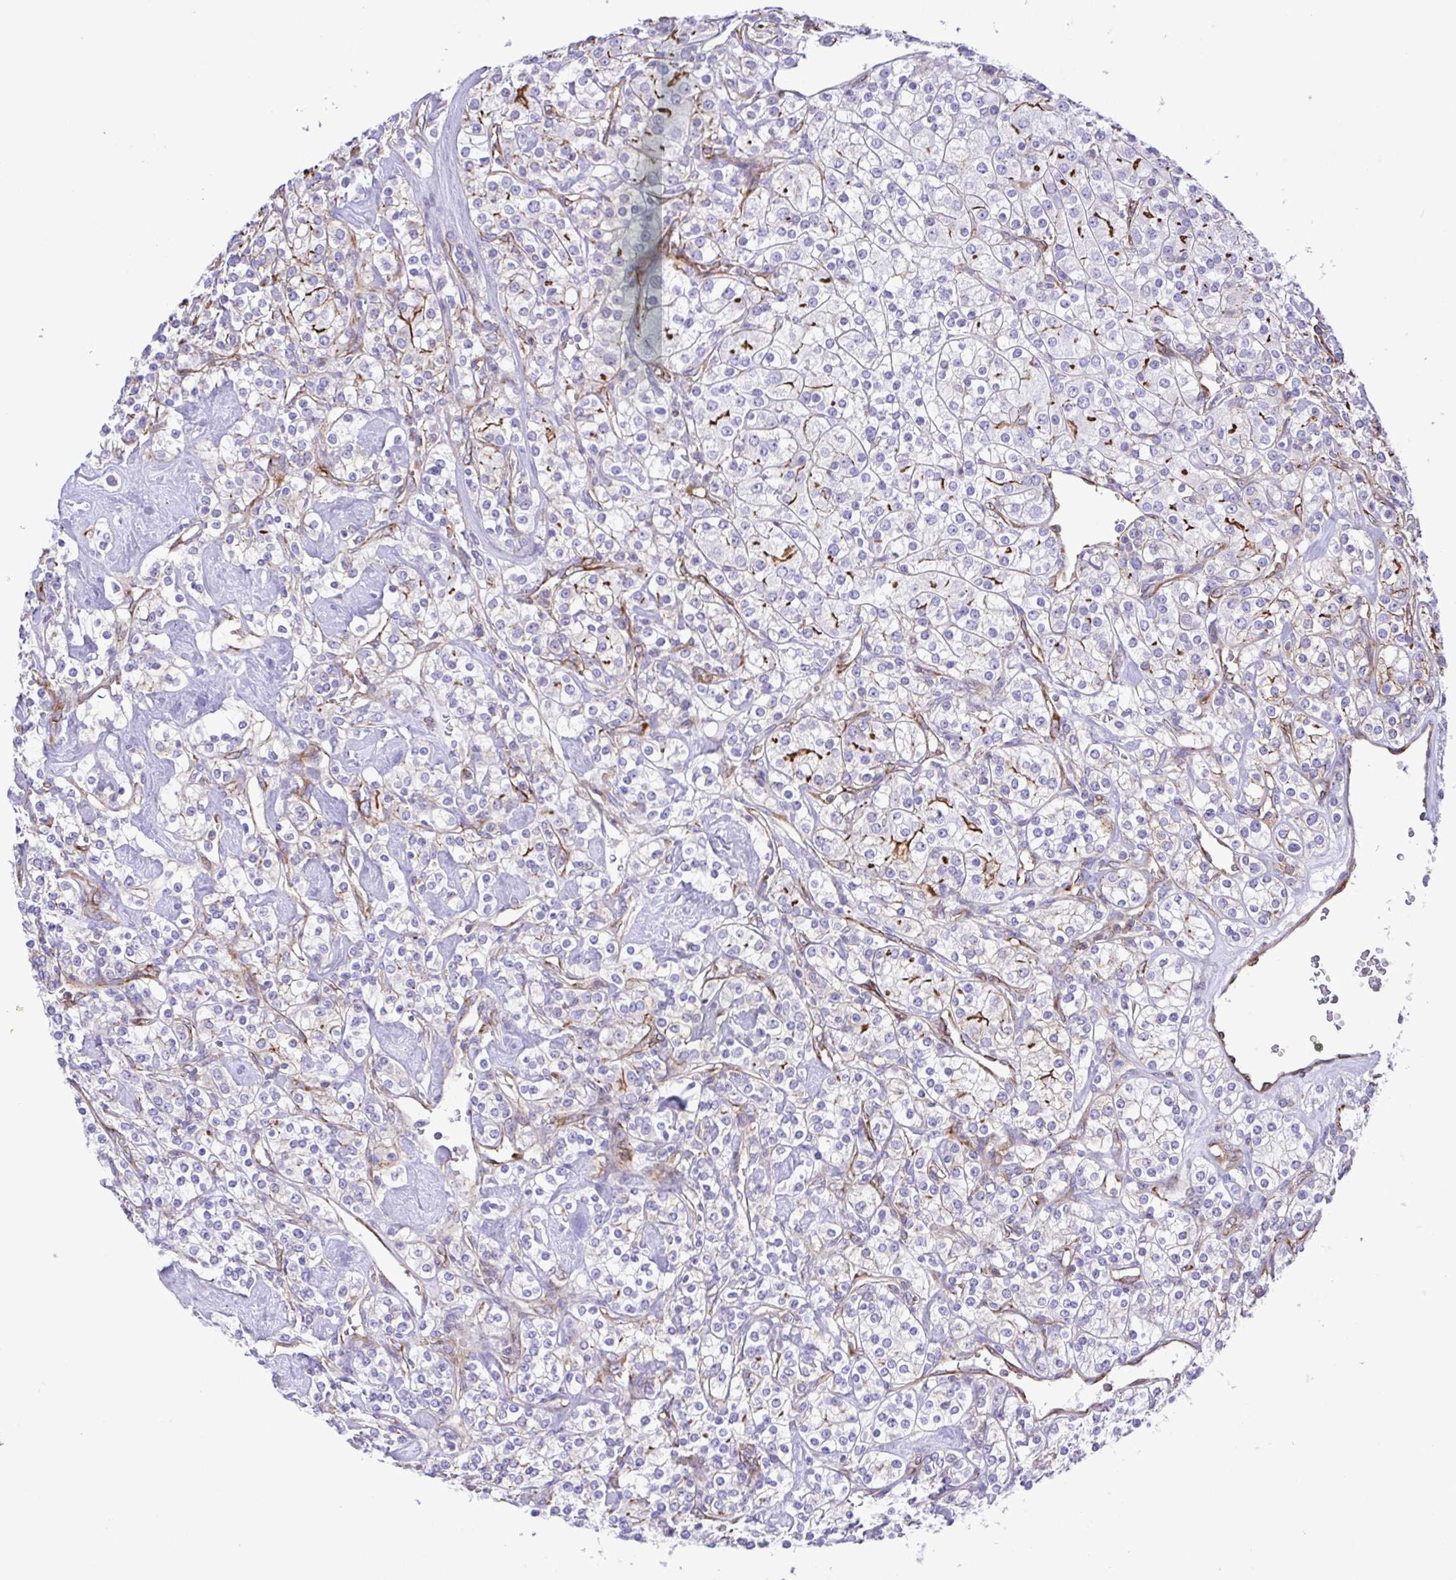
{"staining": {"intensity": "negative", "quantity": "none", "location": "none"}, "tissue": "renal cancer", "cell_type": "Tumor cells", "image_type": "cancer", "snomed": [{"axis": "morphology", "description": "Adenocarcinoma, NOS"}, {"axis": "topography", "description": "Kidney"}], "caption": "An immunohistochemistry (IHC) image of renal cancer is shown. There is no staining in tumor cells of renal cancer.", "gene": "FLT1", "patient": {"sex": "male", "age": 77}}